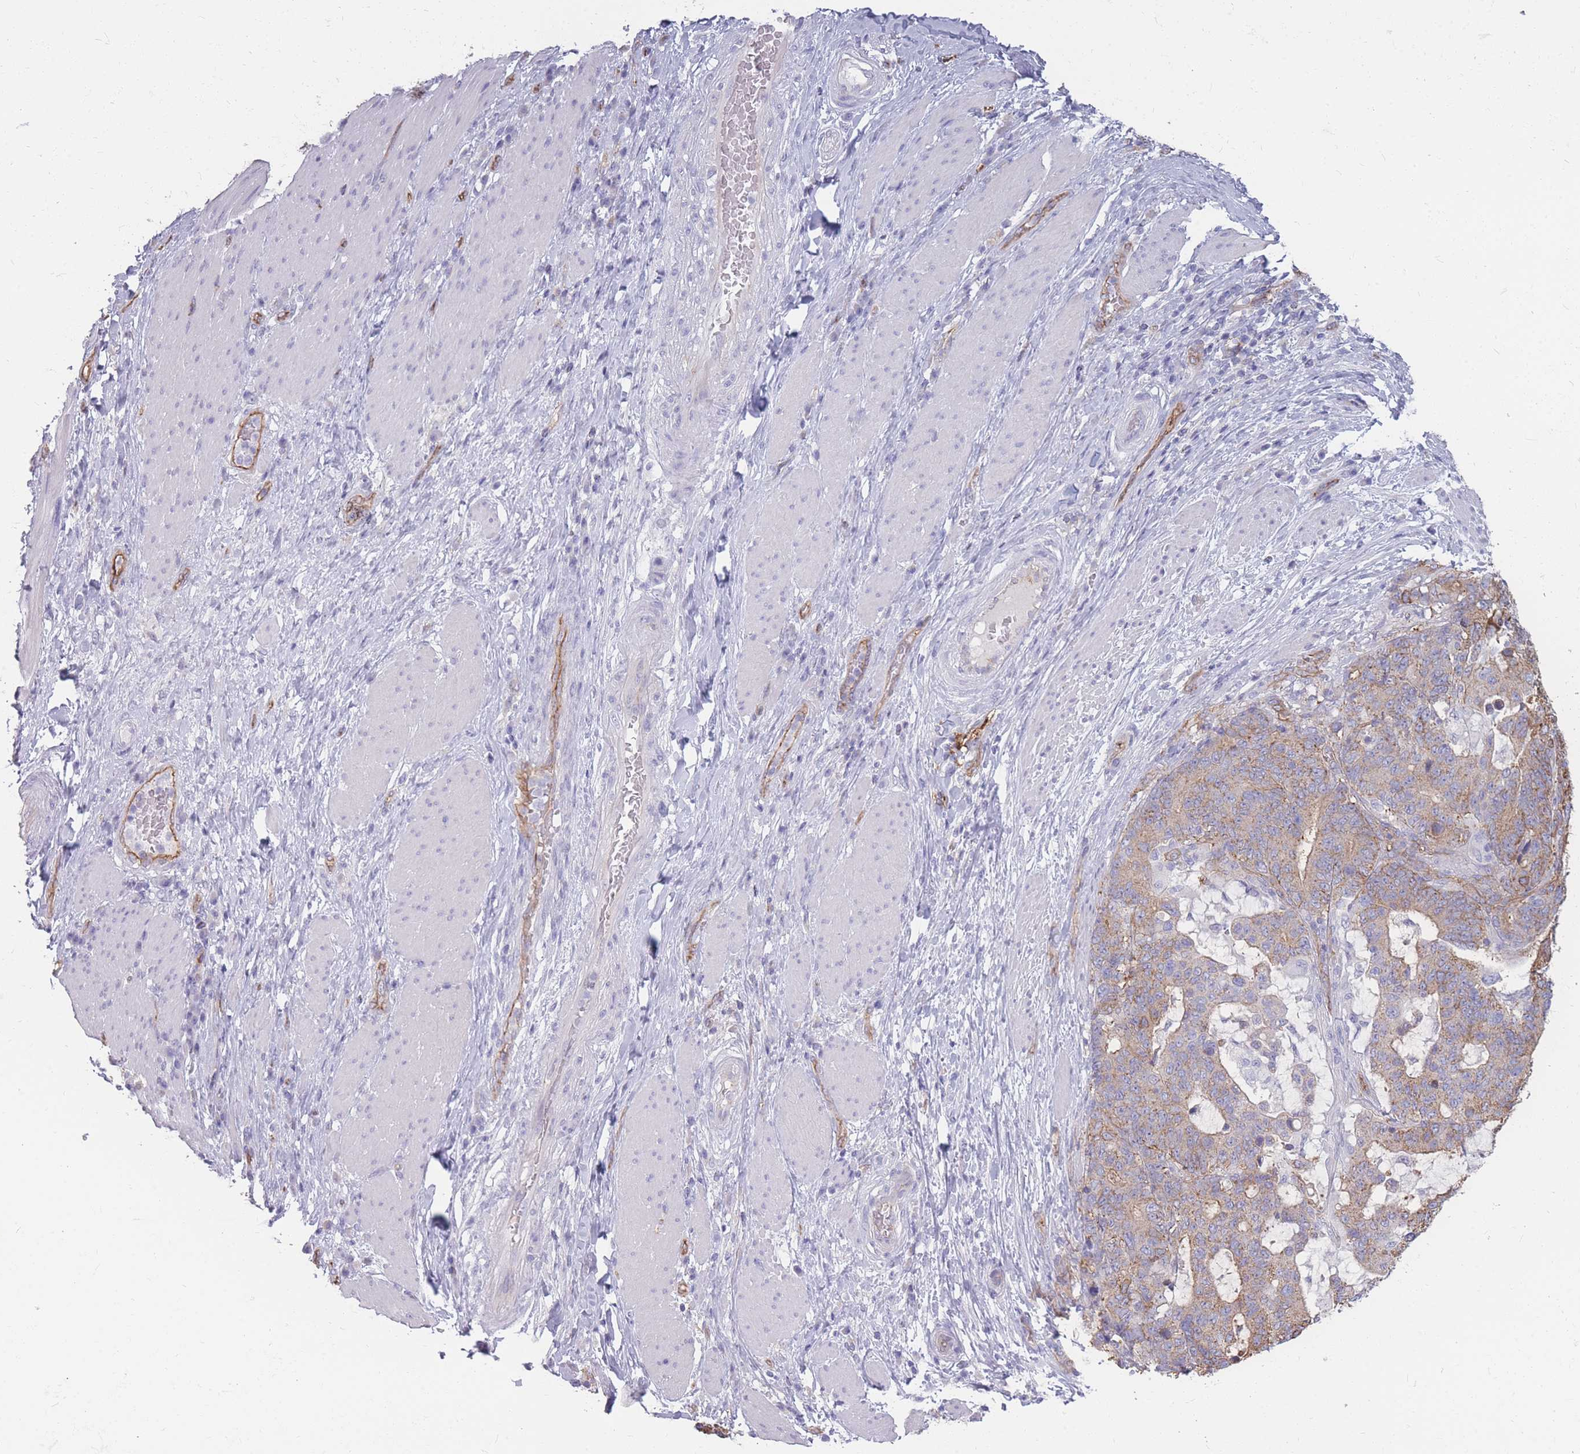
{"staining": {"intensity": "weak", "quantity": ">75%", "location": "cytoplasmic/membranous"}, "tissue": "stomach cancer", "cell_type": "Tumor cells", "image_type": "cancer", "snomed": [{"axis": "morphology", "description": "Normal tissue, NOS"}, {"axis": "morphology", "description": "Adenocarcinoma, NOS"}, {"axis": "topography", "description": "Stomach"}], "caption": "Approximately >75% of tumor cells in stomach cancer demonstrate weak cytoplasmic/membranous protein positivity as visualized by brown immunohistochemical staining.", "gene": "GNA11", "patient": {"sex": "female", "age": 64}}